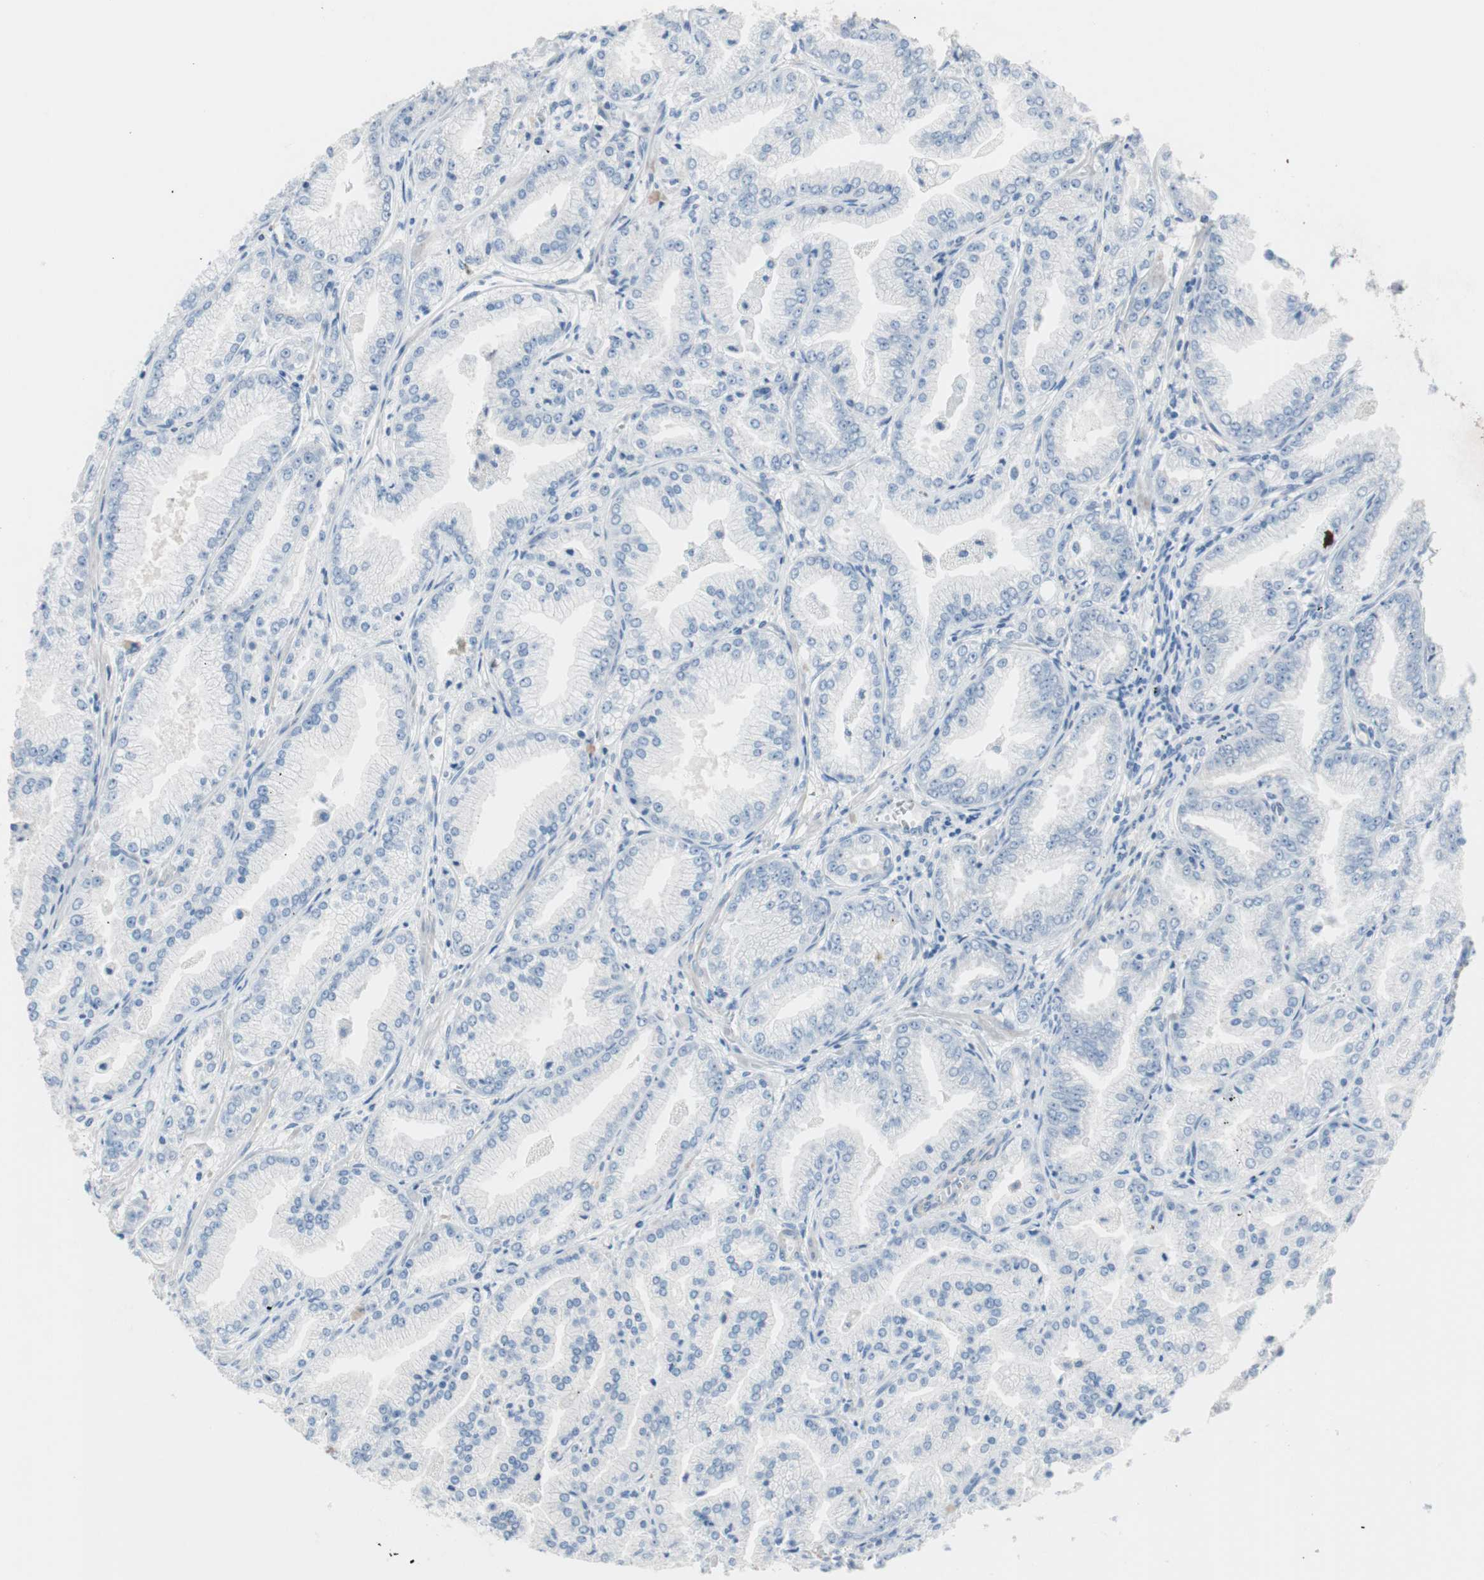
{"staining": {"intensity": "negative", "quantity": "none", "location": "none"}, "tissue": "prostate cancer", "cell_type": "Tumor cells", "image_type": "cancer", "snomed": [{"axis": "morphology", "description": "Adenocarcinoma, High grade"}, {"axis": "topography", "description": "Prostate"}], "caption": "An IHC histopathology image of high-grade adenocarcinoma (prostate) is shown. There is no staining in tumor cells of high-grade adenocarcinoma (prostate).", "gene": "ULBP1", "patient": {"sex": "male", "age": 61}}